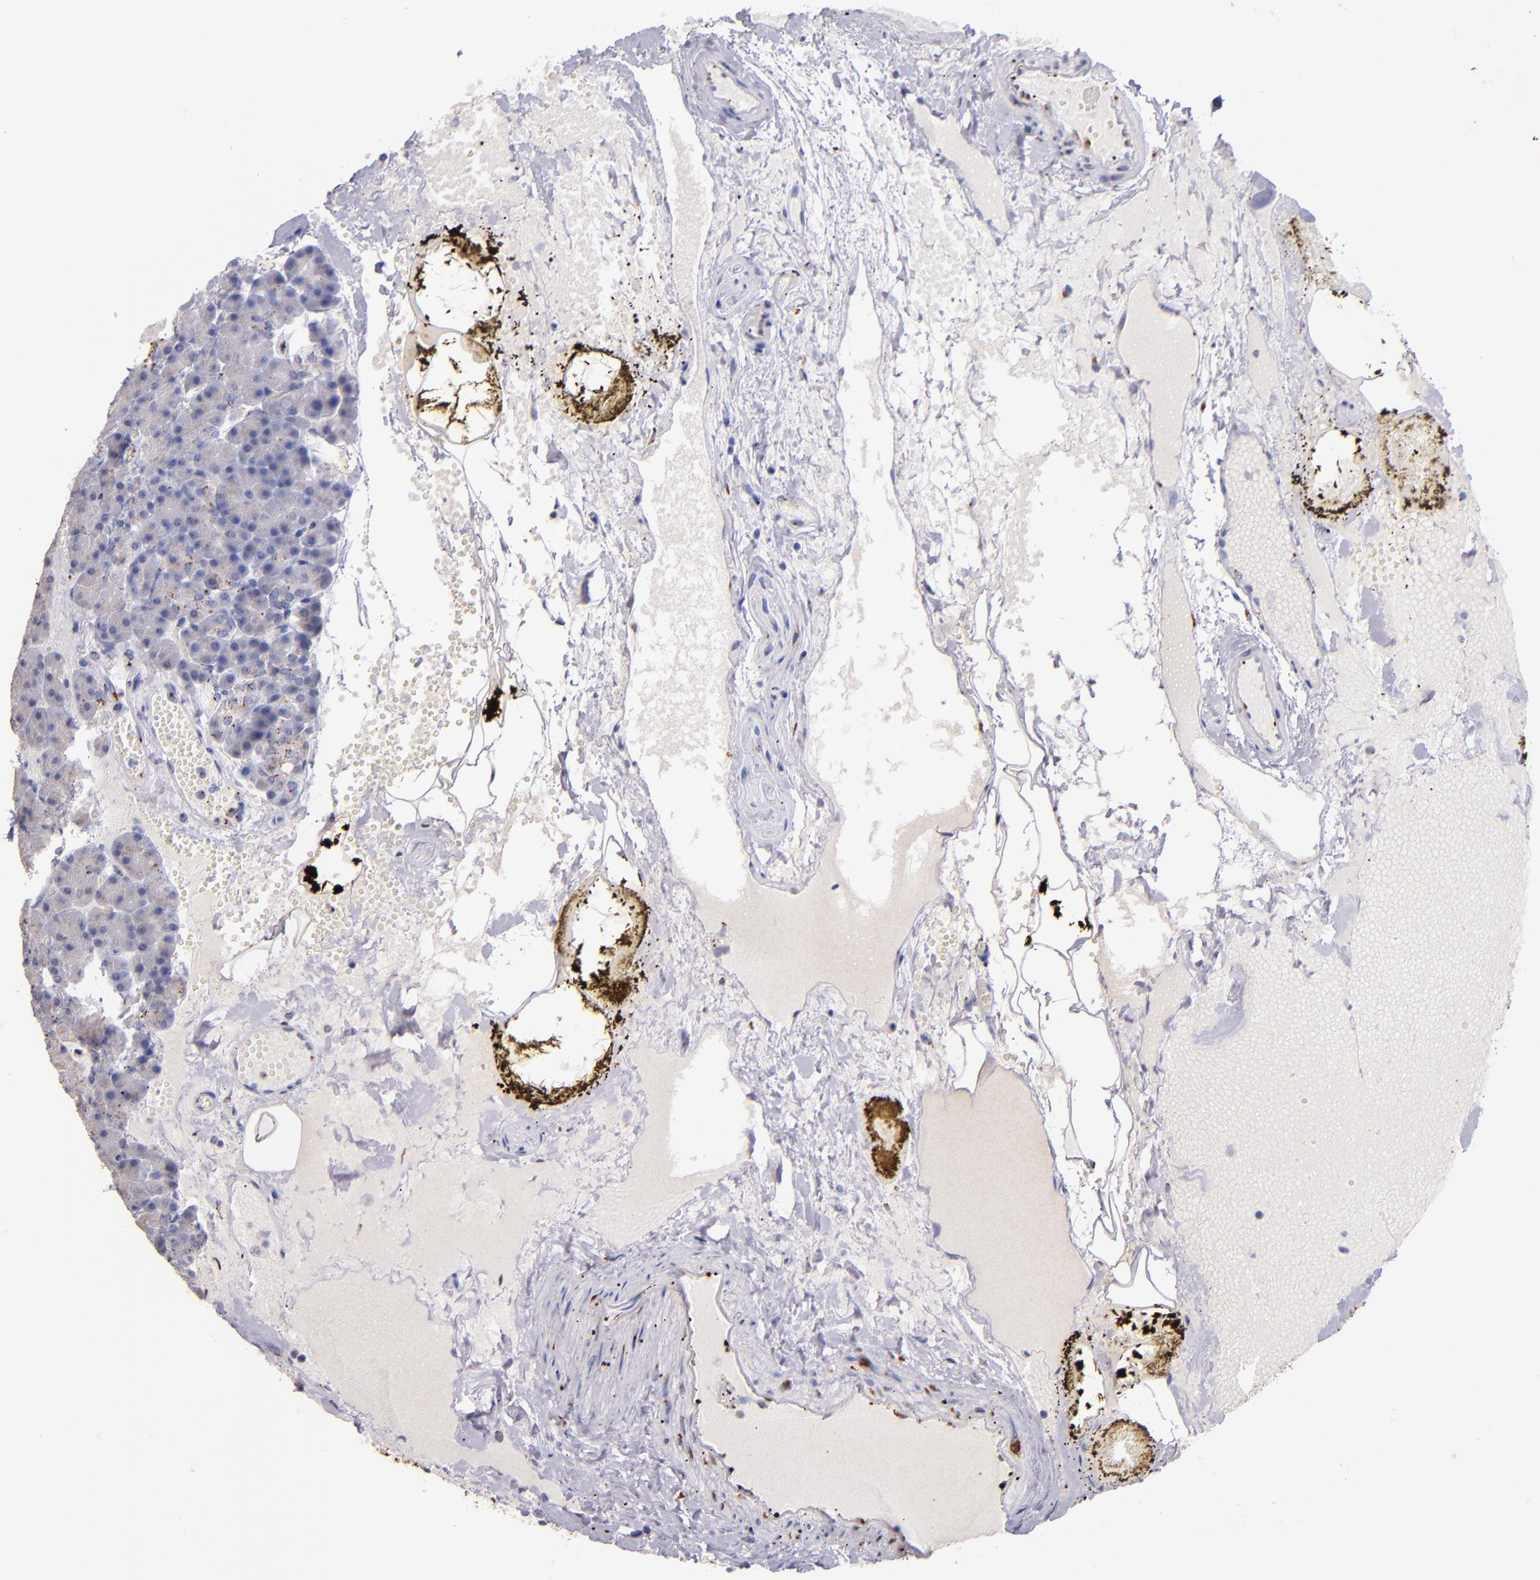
{"staining": {"intensity": "weak", "quantity": "25%-75%", "location": "cytoplasmic/membranous"}, "tissue": "pancreas", "cell_type": "Exocrine glandular cells", "image_type": "normal", "snomed": [{"axis": "morphology", "description": "Normal tissue, NOS"}, {"axis": "topography", "description": "Pancreas"}], "caption": "Normal pancreas was stained to show a protein in brown. There is low levels of weak cytoplasmic/membranous positivity in about 25%-75% of exocrine glandular cells. (Brightfield microscopy of DAB IHC at high magnification).", "gene": "GOLIM4", "patient": {"sex": "female", "age": 35}}